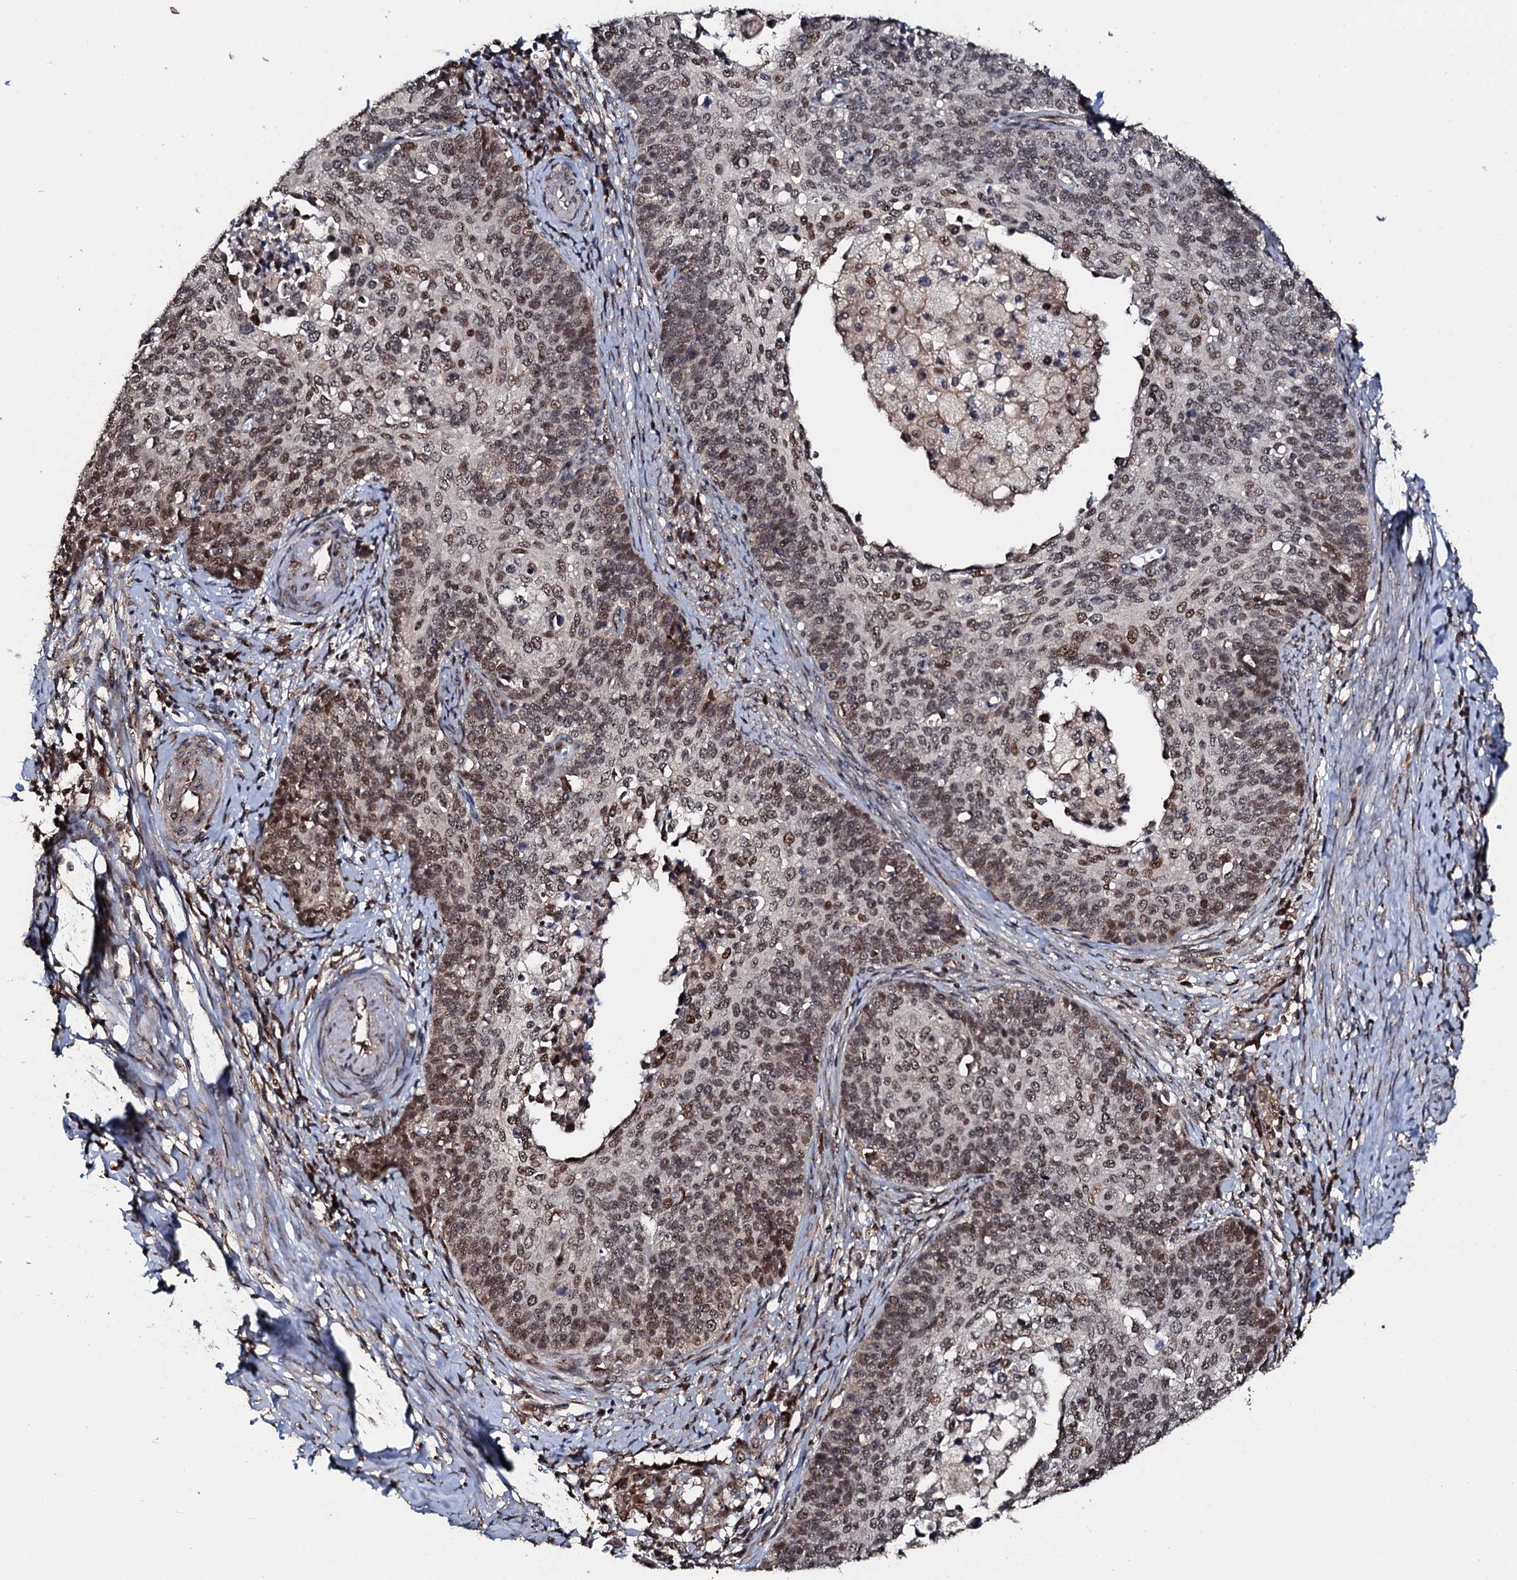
{"staining": {"intensity": "moderate", "quantity": "25%-75%", "location": "nuclear"}, "tissue": "cervical cancer", "cell_type": "Tumor cells", "image_type": "cancer", "snomed": [{"axis": "morphology", "description": "Squamous cell carcinoma, NOS"}, {"axis": "topography", "description": "Cervix"}], "caption": "Cervical cancer (squamous cell carcinoma) tissue reveals moderate nuclear expression in about 25%-75% of tumor cells", "gene": "FAM111A", "patient": {"sex": "female", "age": 39}}